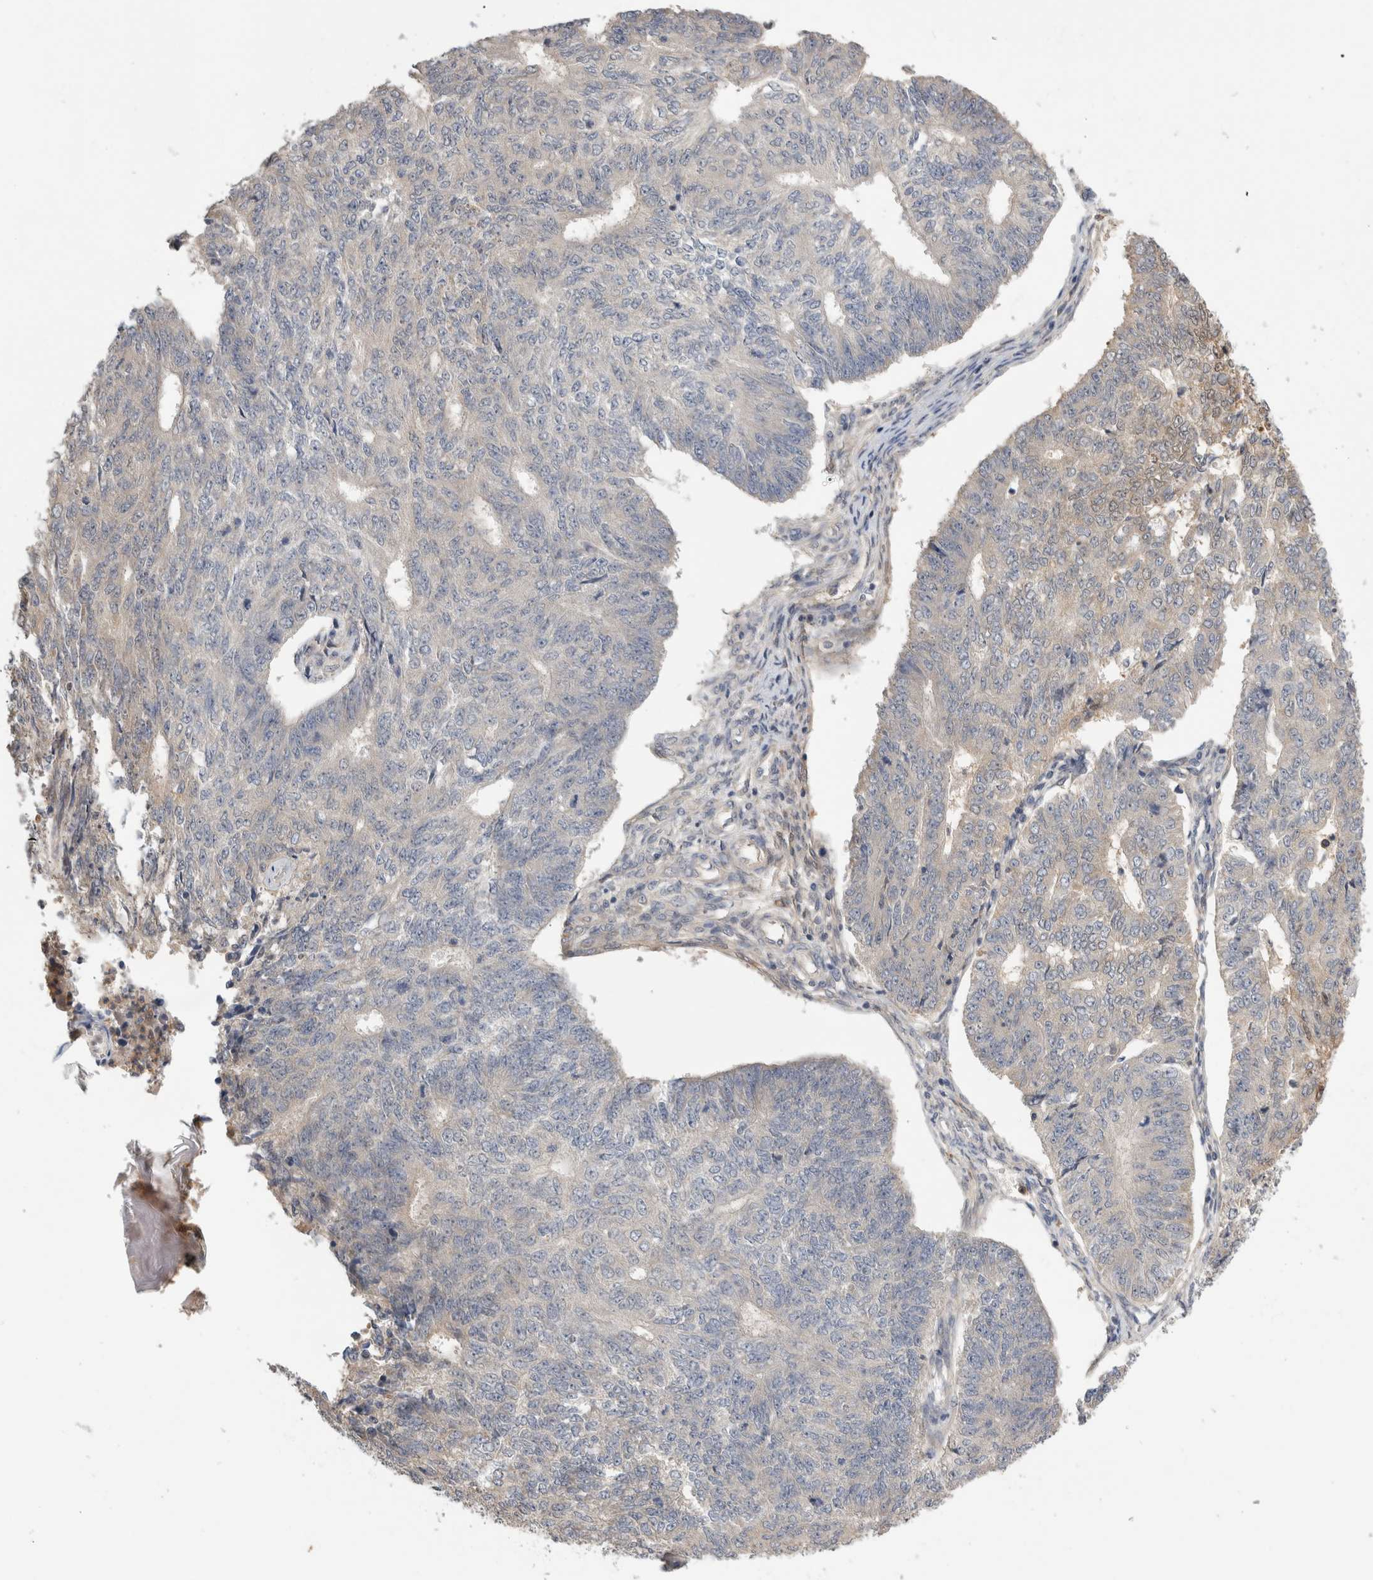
{"staining": {"intensity": "negative", "quantity": "none", "location": "none"}, "tissue": "endometrial cancer", "cell_type": "Tumor cells", "image_type": "cancer", "snomed": [{"axis": "morphology", "description": "Adenocarcinoma, NOS"}, {"axis": "topography", "description": "Endometrium"}], "caption": "This is an immunohistochemistry (IHC) image of human adenocarcinoma (endometrial). There is no positivity in tumor cells.", "gene": "PGM1", "patient": {"sex": "female", "age": 32}}